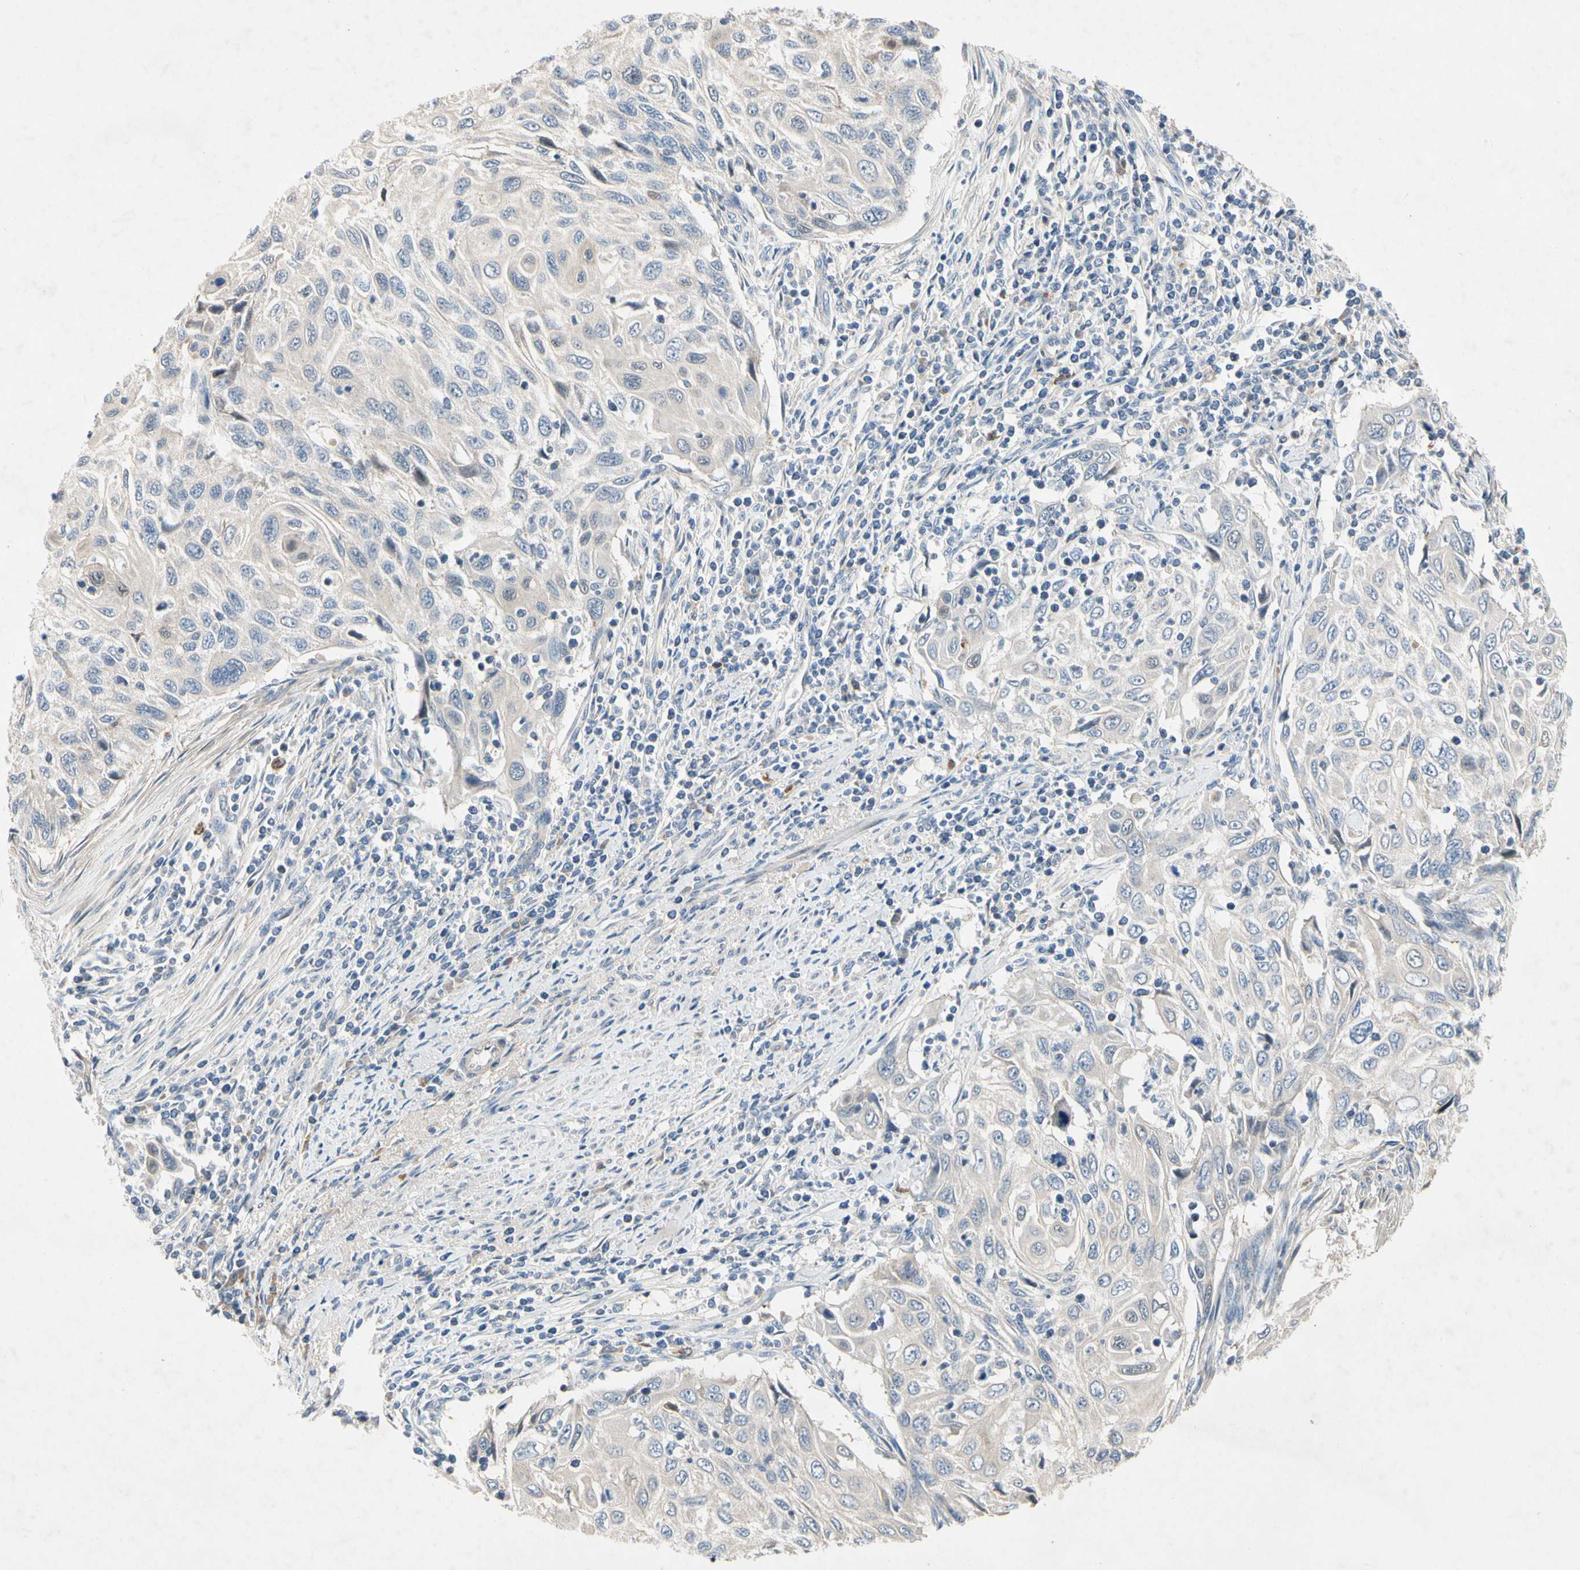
{"staining": {"intensity": "negative", "quantity": "none", "location": "none"}, "tissue": "cervical cancer", "cell_type": "Tumor cells", "image_type": "cancer", "snomed": [{"axis": "morphology", "description": "Squamous cell carcinoma, NOS"}, {"axis": "topography", "description": "Cervix"}], "caption": "Tumor cells are negative for brown protein staining in cervical cancer. Nuclei are stained in blue.", "gene": "GAS6", "patient": {"sex": "female", "age": 70}}